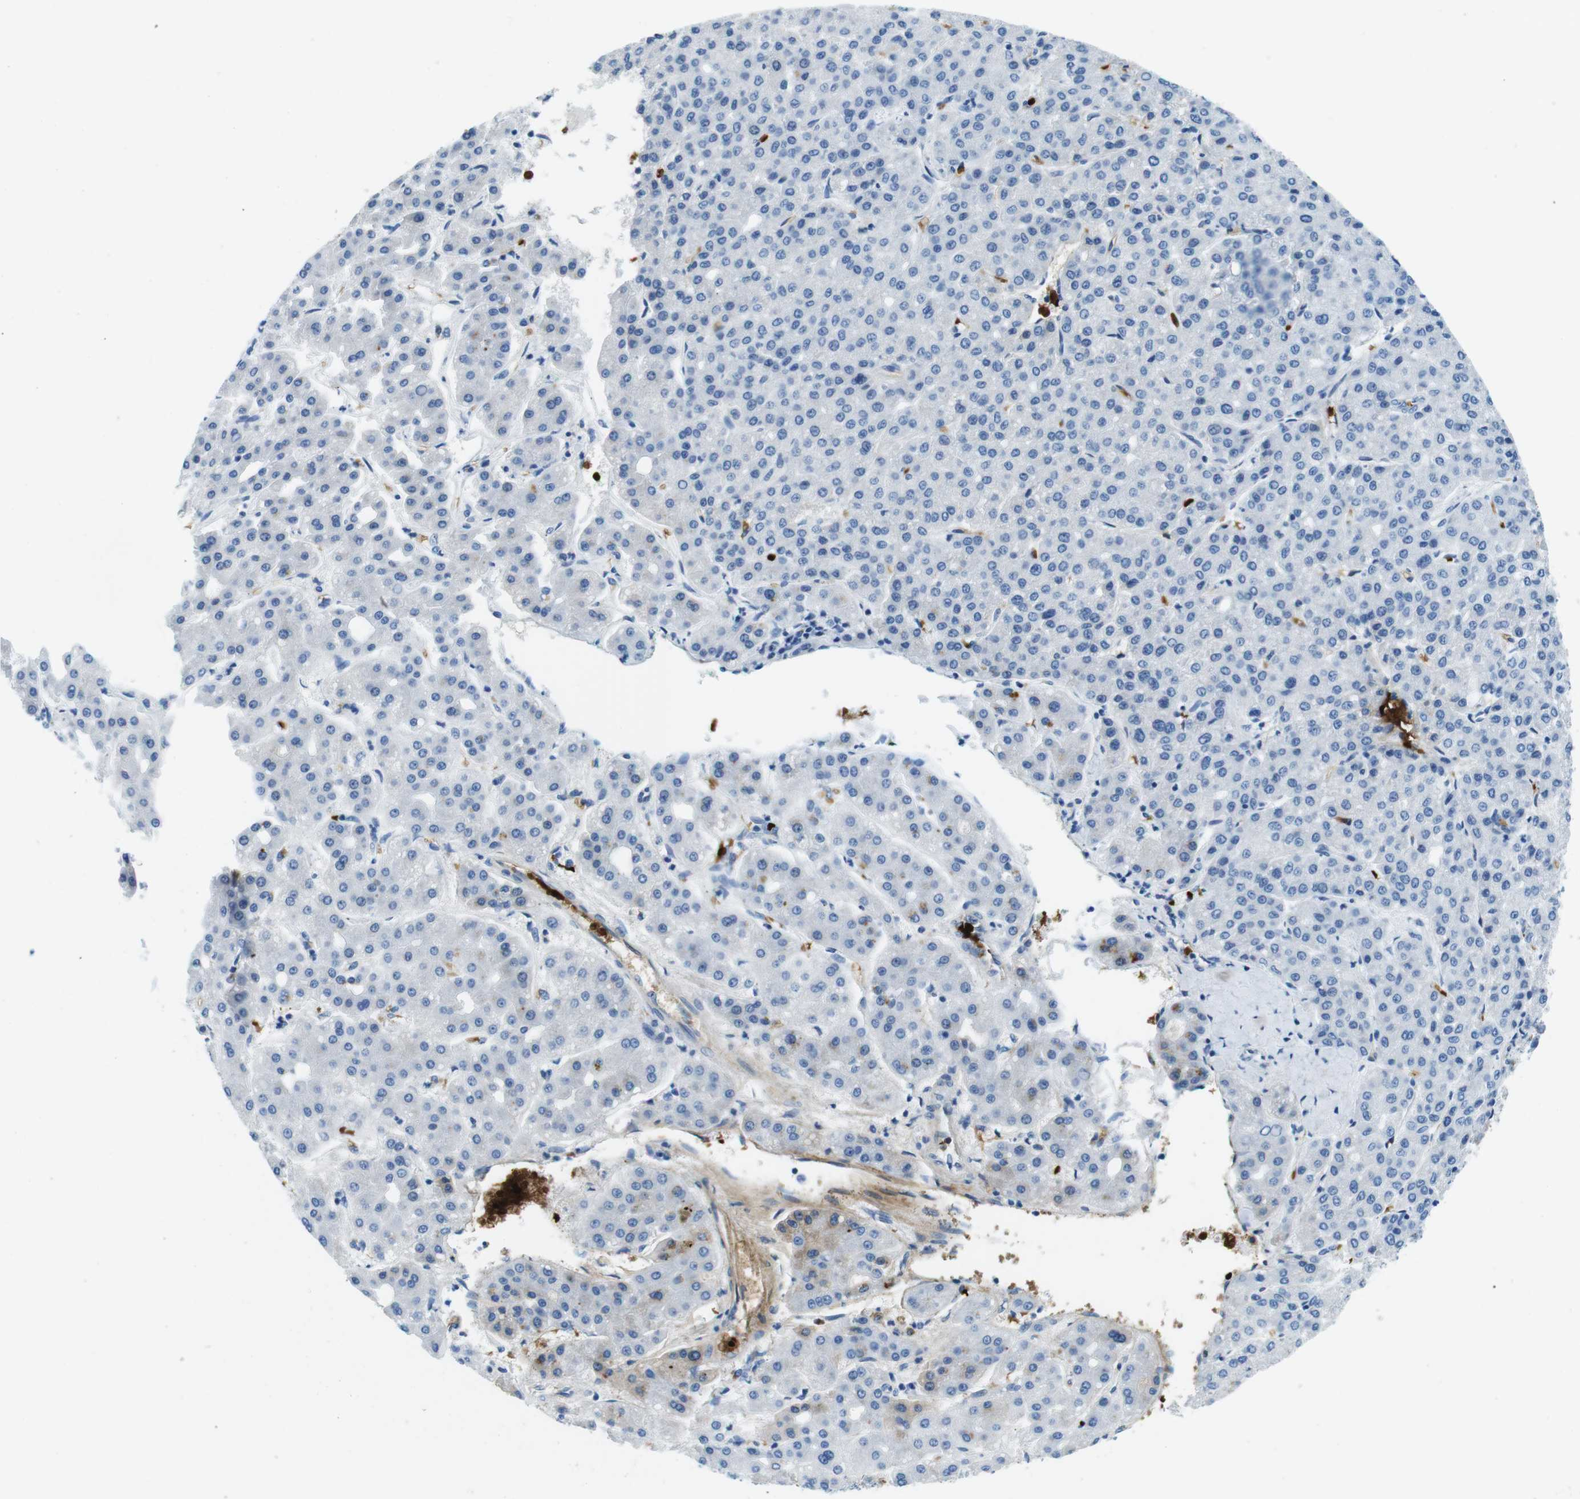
{"staining": {"intensity": "negative", "quantity": "none", "location": "none"}, "tissue": "liver cancer", "cell_type": "Tumor cells", "image_type": "cancer", "snomed": [{"axis": "morphology", "description": "Carcinoma, Hepatocellular, NOS"}, {"axis": "topography", "description": "Liver"}], "caption": "Tumor cells are negative for protein expression in human liver hepatocellular carcinoma. (Immunohistochemistry, brightfield microscopy, high magnification).", "gene": "TFAP2C", "patient": {"sex": "male", "age": 65}}